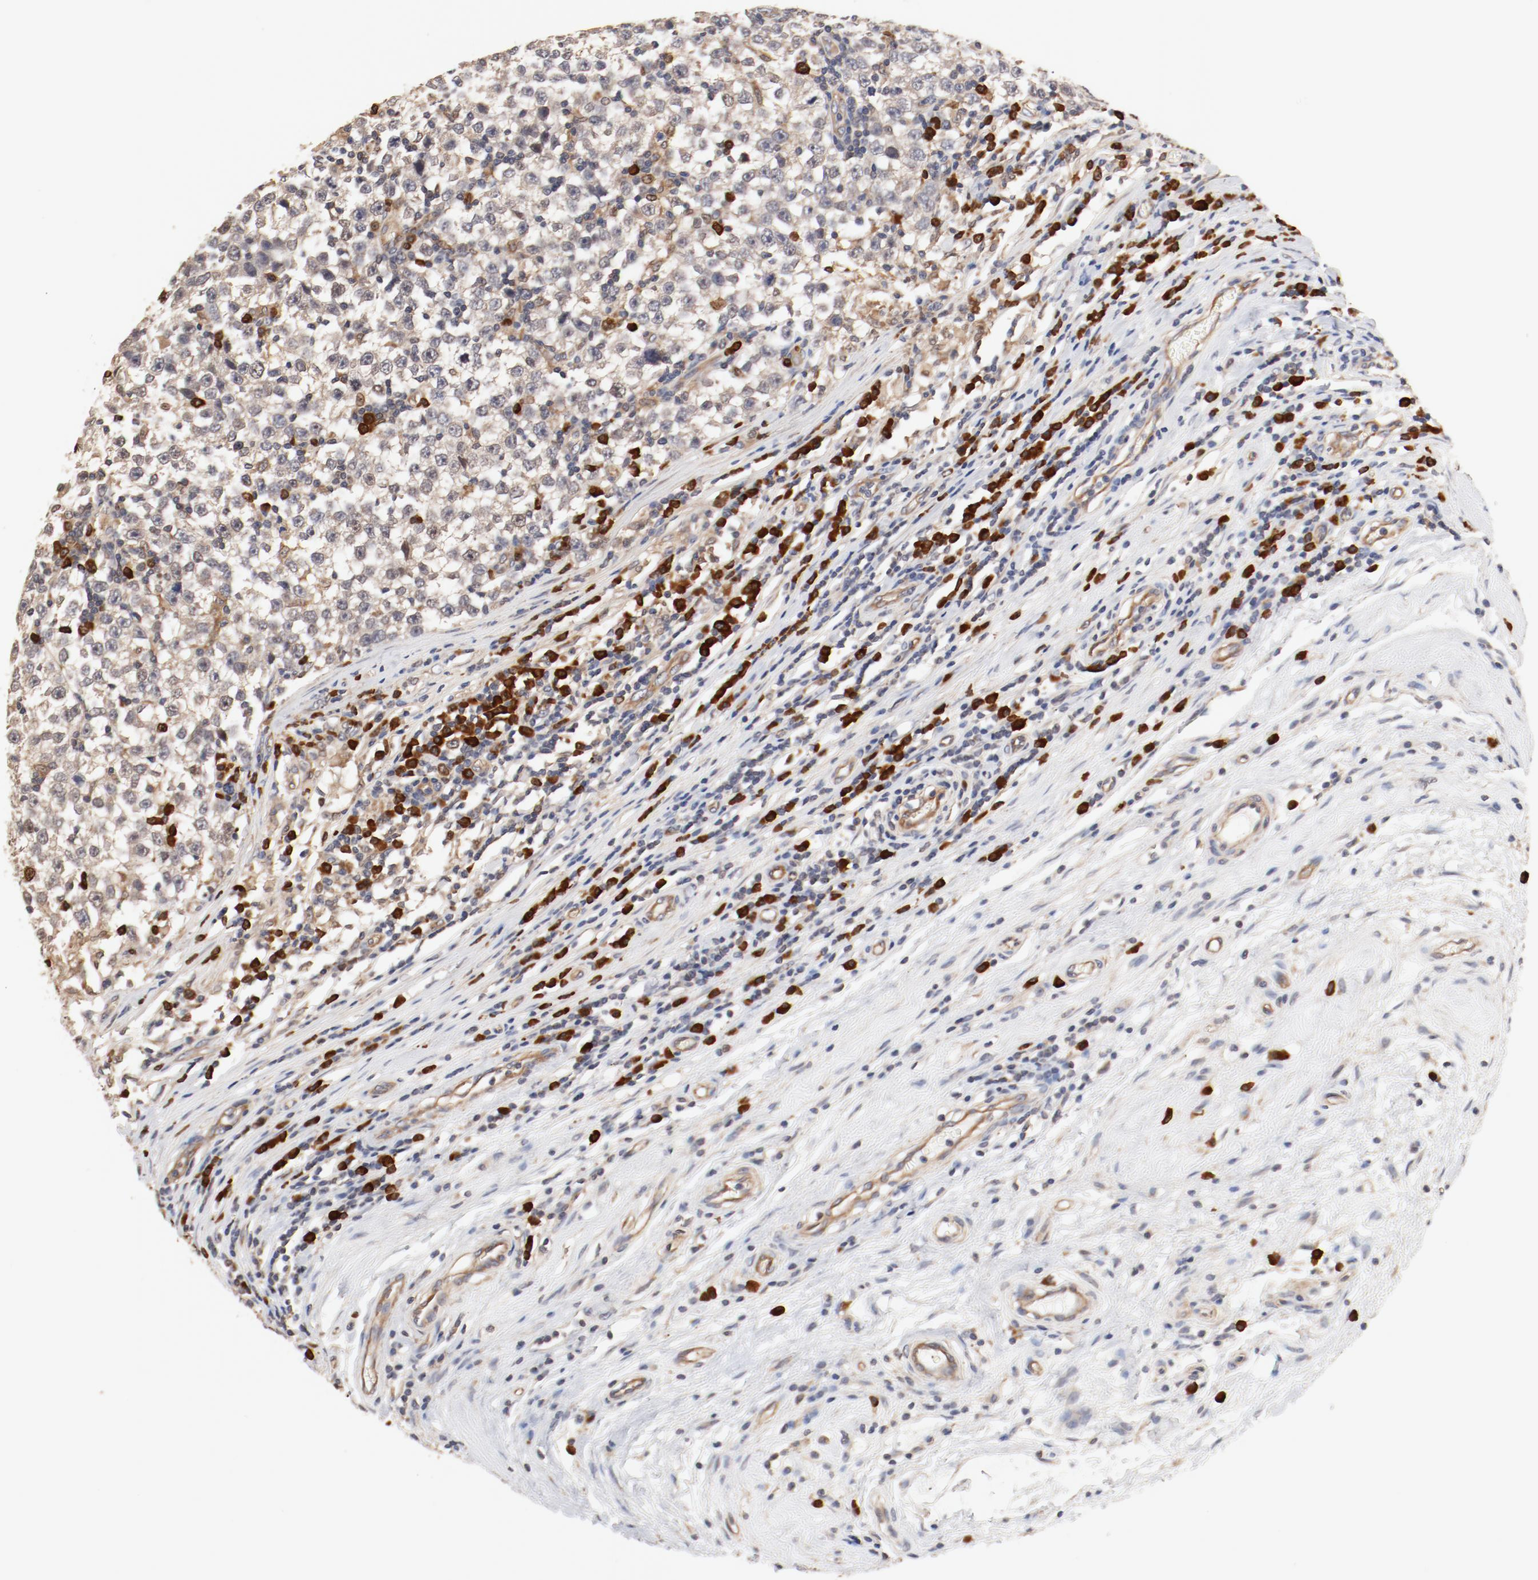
{"staining": {"intensity": "weak", "quantity": "25%-75%", "location": "cytoplasmic/membranous"}, "tissue": "testis cancer", "cell_type": "Tumor cells", "image_type": "cancer", "snomed": [{"axis": "morphology", "description": "Seminoma, NOS"}, {"axis": "topography", "description": "Testis"}], "caption": "A brown stain highlights weak cytoplasmic/membranous staining of a protein in human testis seminoma tumor cells. (IHC, brightfield microscopy, high magnification).", "gene": "UBE2J1", "patient": {"sex": "male", "age": 43}}